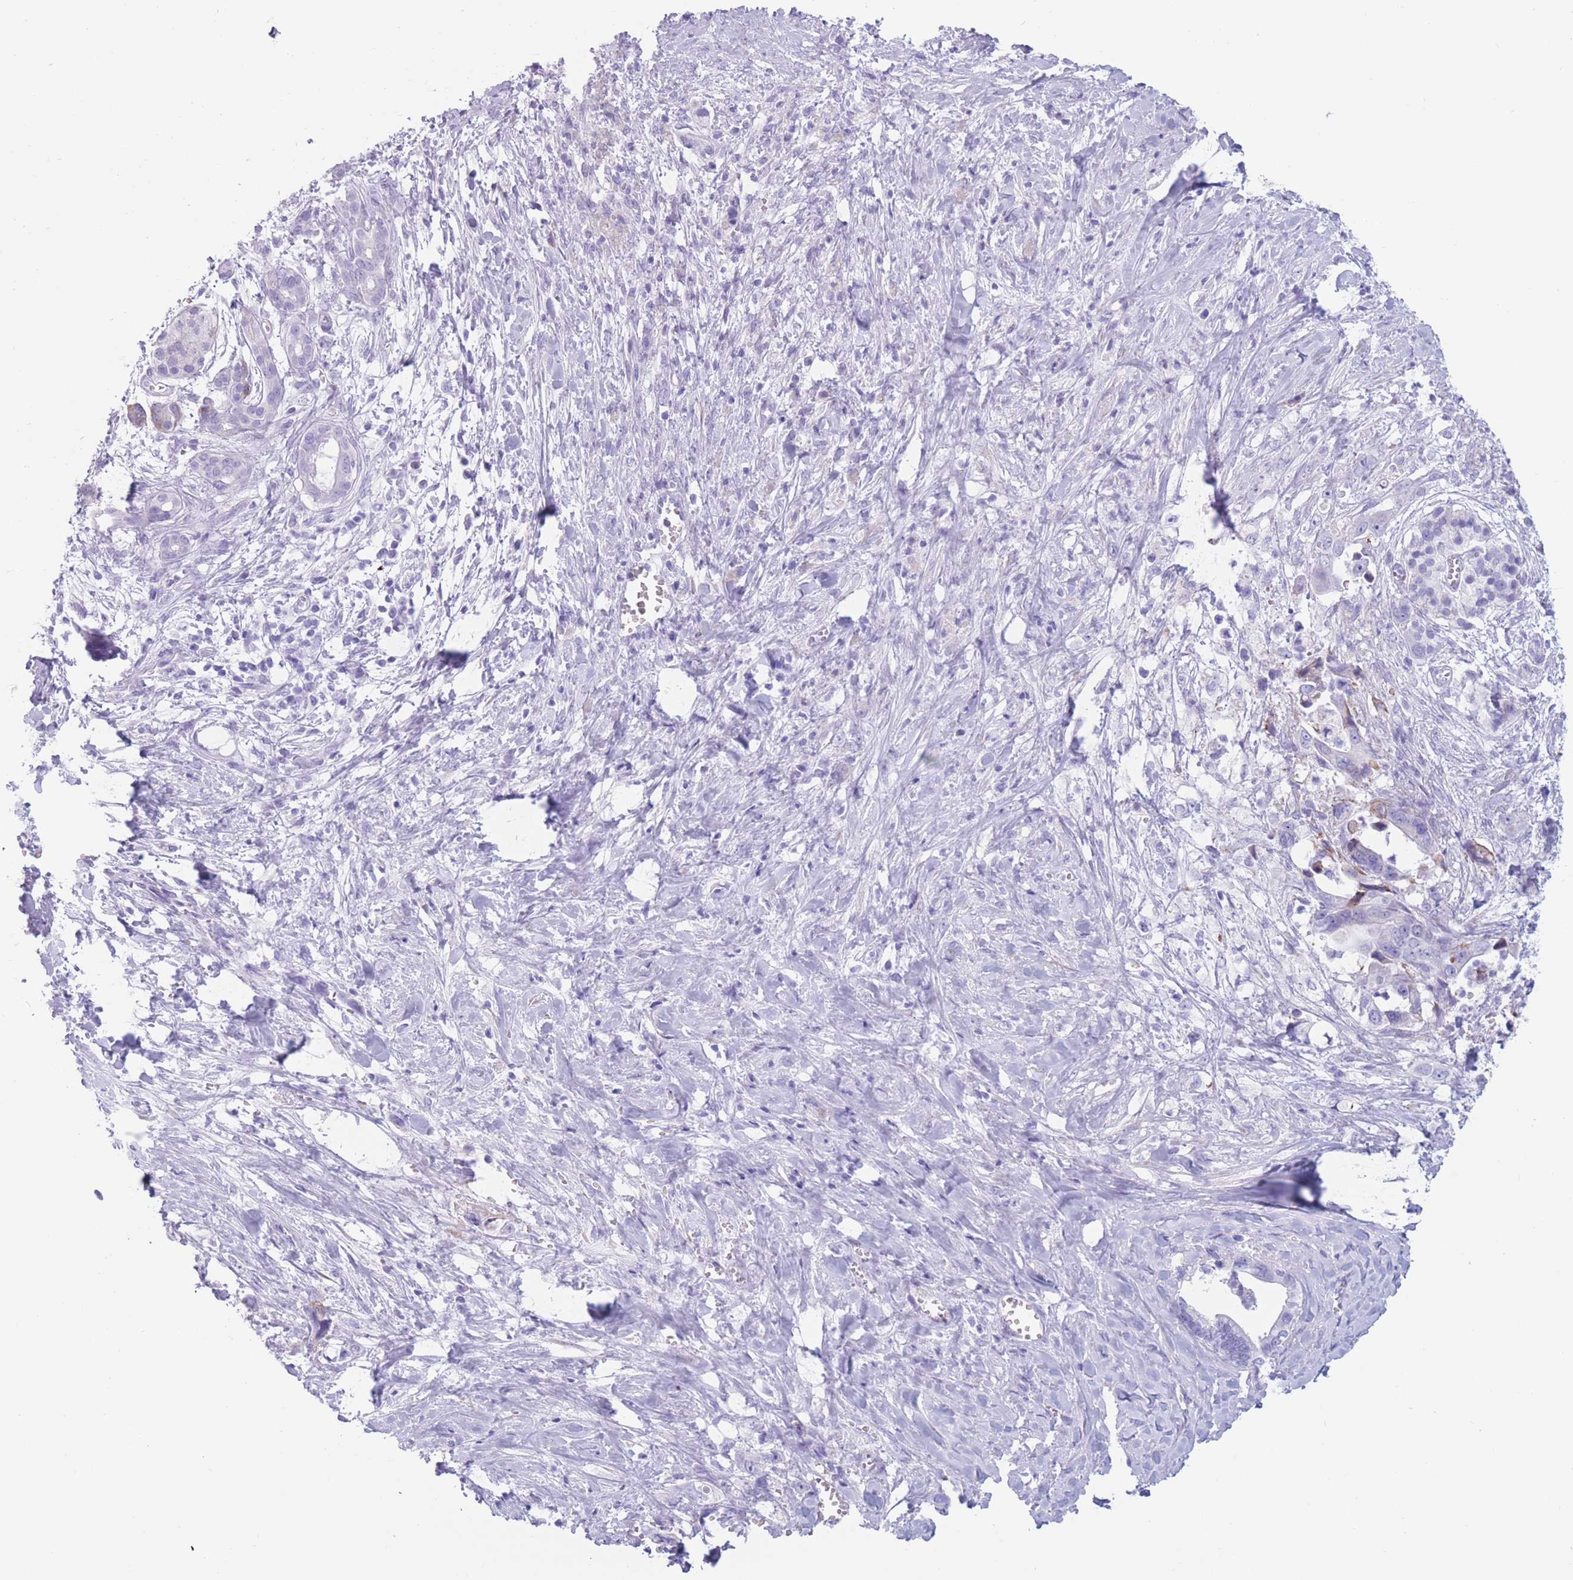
{"staining": {"intensity": "negative", "quantity": "none", "location": "none"}, "tissue": "pancreatic cancer", "cell_type": "Tumor cells", "image_type": "cancer", "snomed": [{"axis": "morphology", "description": "Adenocarcinoma, NOS"}, {"axis": "topography", "description": "Pancreas"}], "caption": "Immunohistochemistry (IHC) histopathology image of neoplastic tissue: human pancreatic cancer (adenocarcinoma) stained with DAB (3,3'-diaminobenzidine) demonstrates no significant protein staining in tumor cells. (DAB IHC, high magnification).", "gene": "COL27A1", "patient": {"sex": "male", "age": 61}}